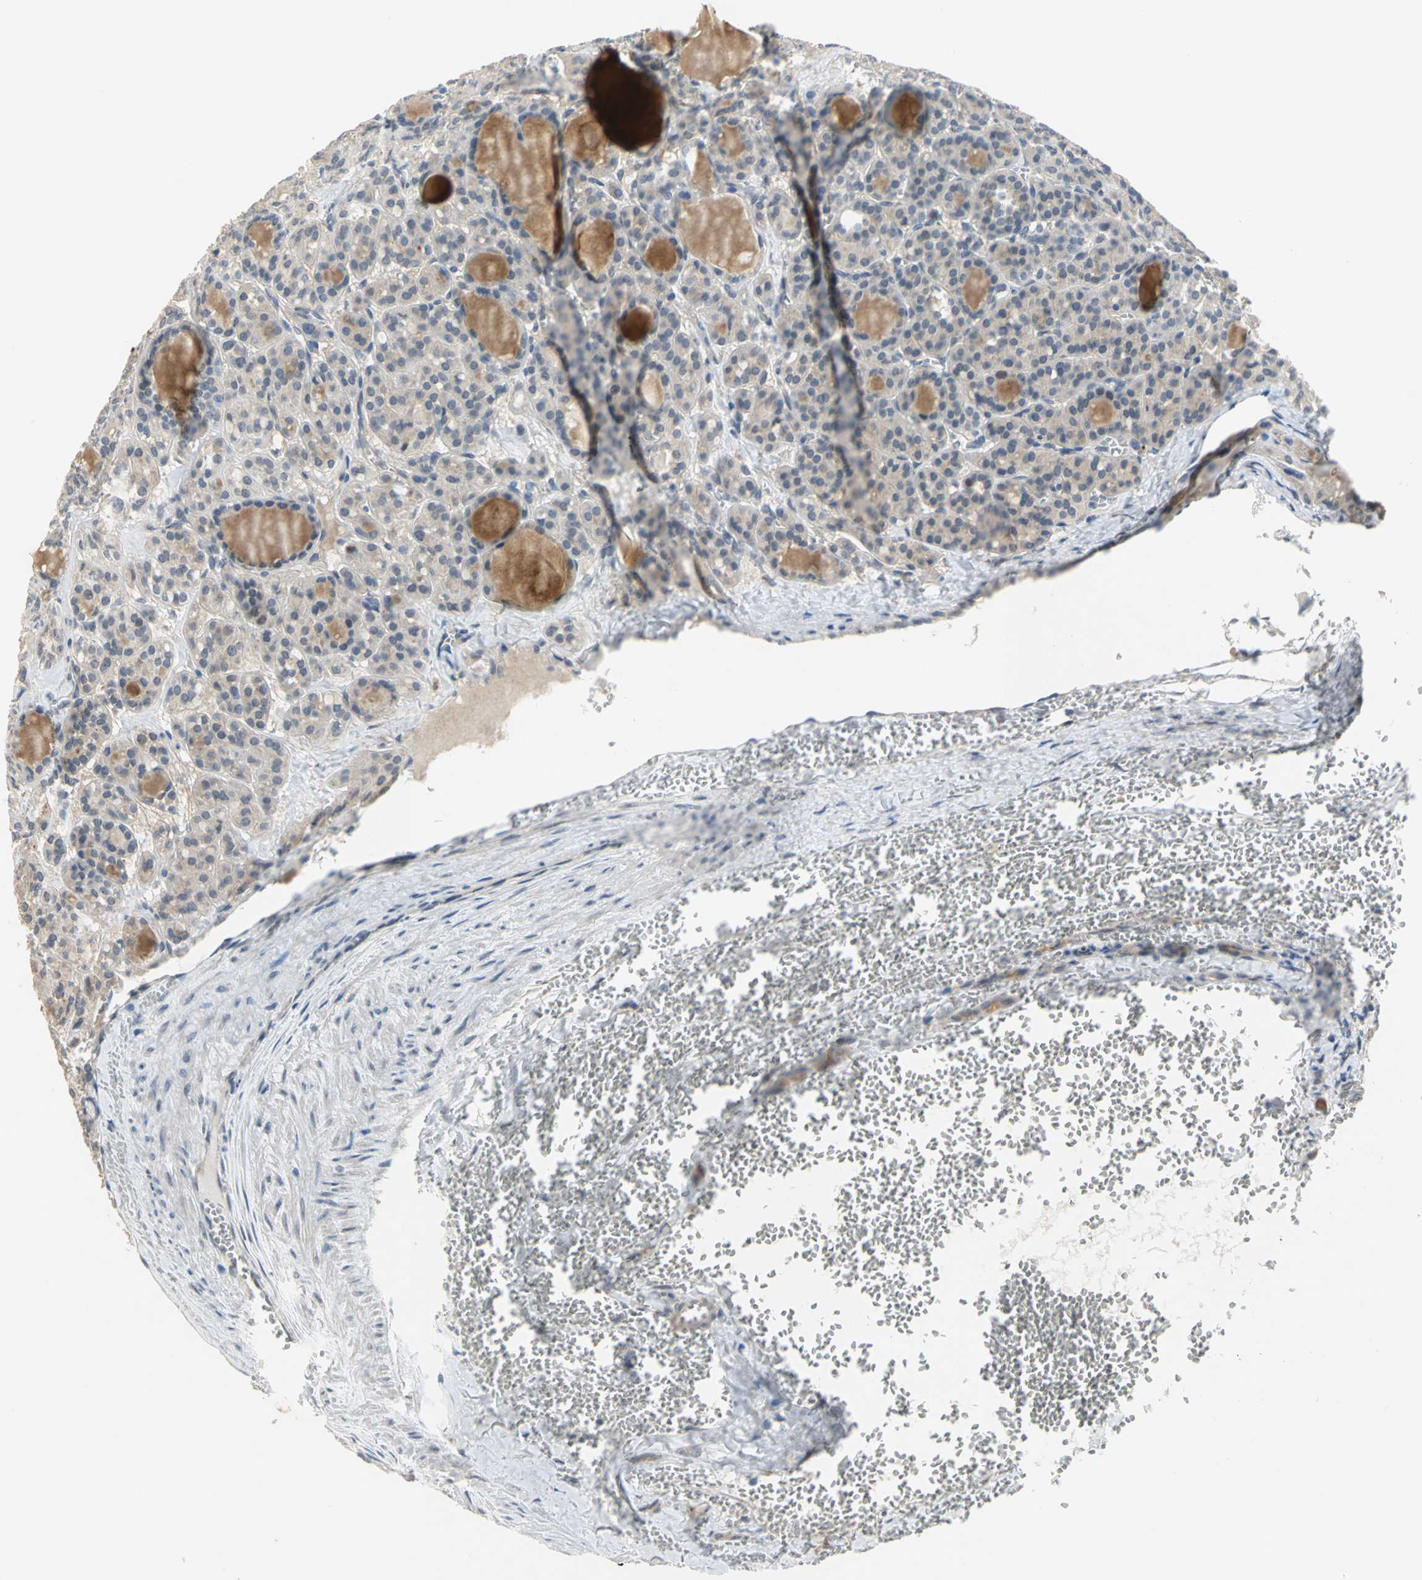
{"staining": {"intensity": "weak", "quantity": "<25%", "location": "cytoplasmic/membranous"}, "tissue": "thyroid cancer", "cell_type": "Tumor cells", "image_type": "cancer", "snomed": [{"axis": "morphology", "description": "Follicular adenoma carcinoma, NOS"}, {"axis": "topography", "description": "Thyroid gland"}], "caption": "The micrograph exhibits no significant expression in tumor cells of thyroid cancer.", "gene": "IL17RB", "patient": {"sex": "female", "age": 71}}